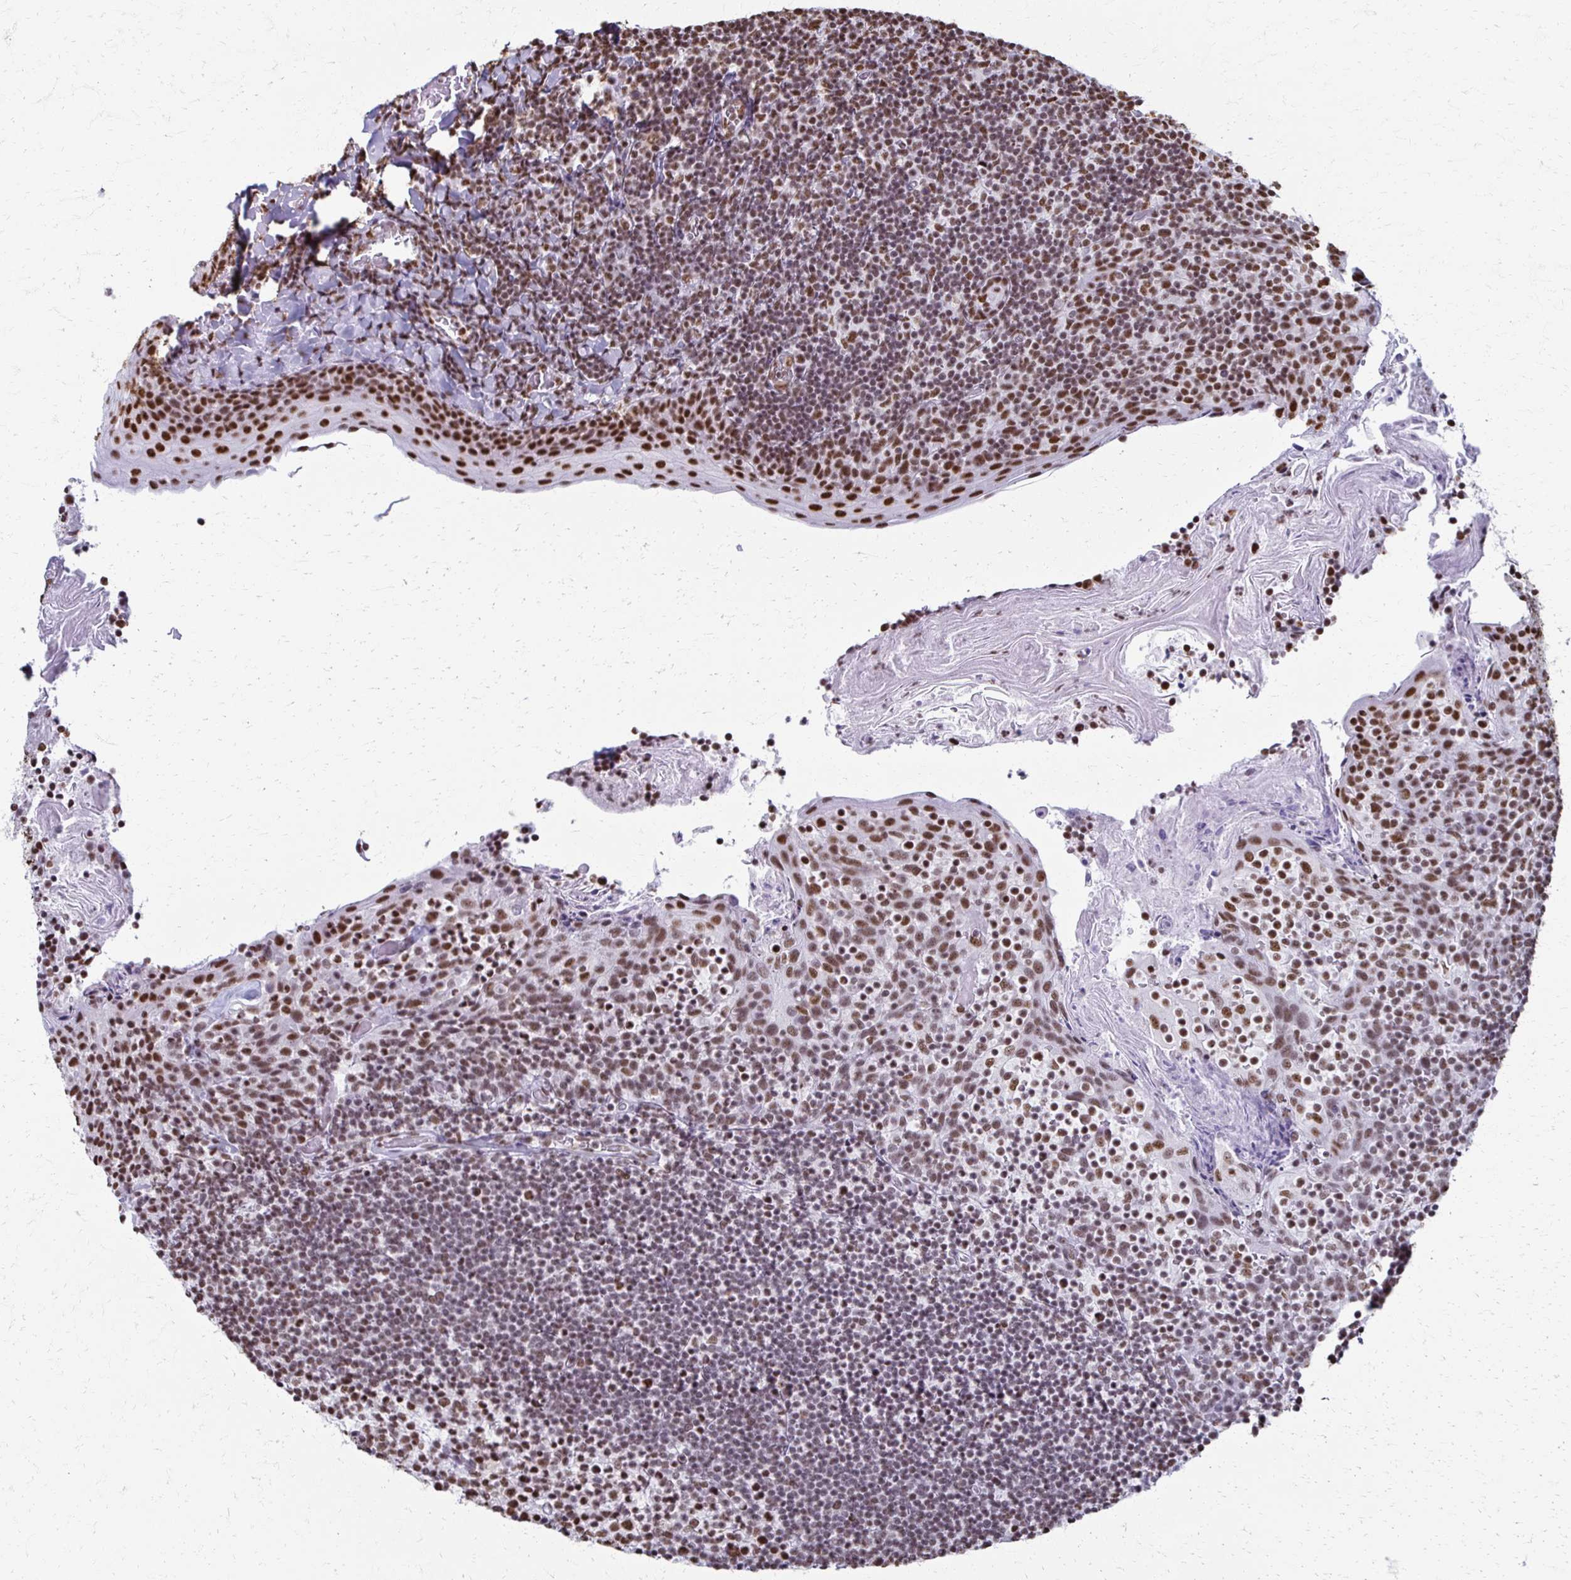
{"staining": {"intensity": "moderate", "quantity": ">75%", "location": "nuclear"}, "tissue": "tonsil", "cell_type": "Germinal center cells", "image_type": "normal", "snomed": [{"axis": "morphology", "description": "Normal tissue, NOS"}, {"axis": "topography", "description": "Tonsil"}], "caption": "IHC (DAB) staining of normal tonsil exhibits moderate nuclear protein positivity in about >75% of germinal center cells. The protein of interest is shown in brown color, while the nuclei are stained blue.", "gene": "NONO", "patient": {"sex": "female", "age": 10}}